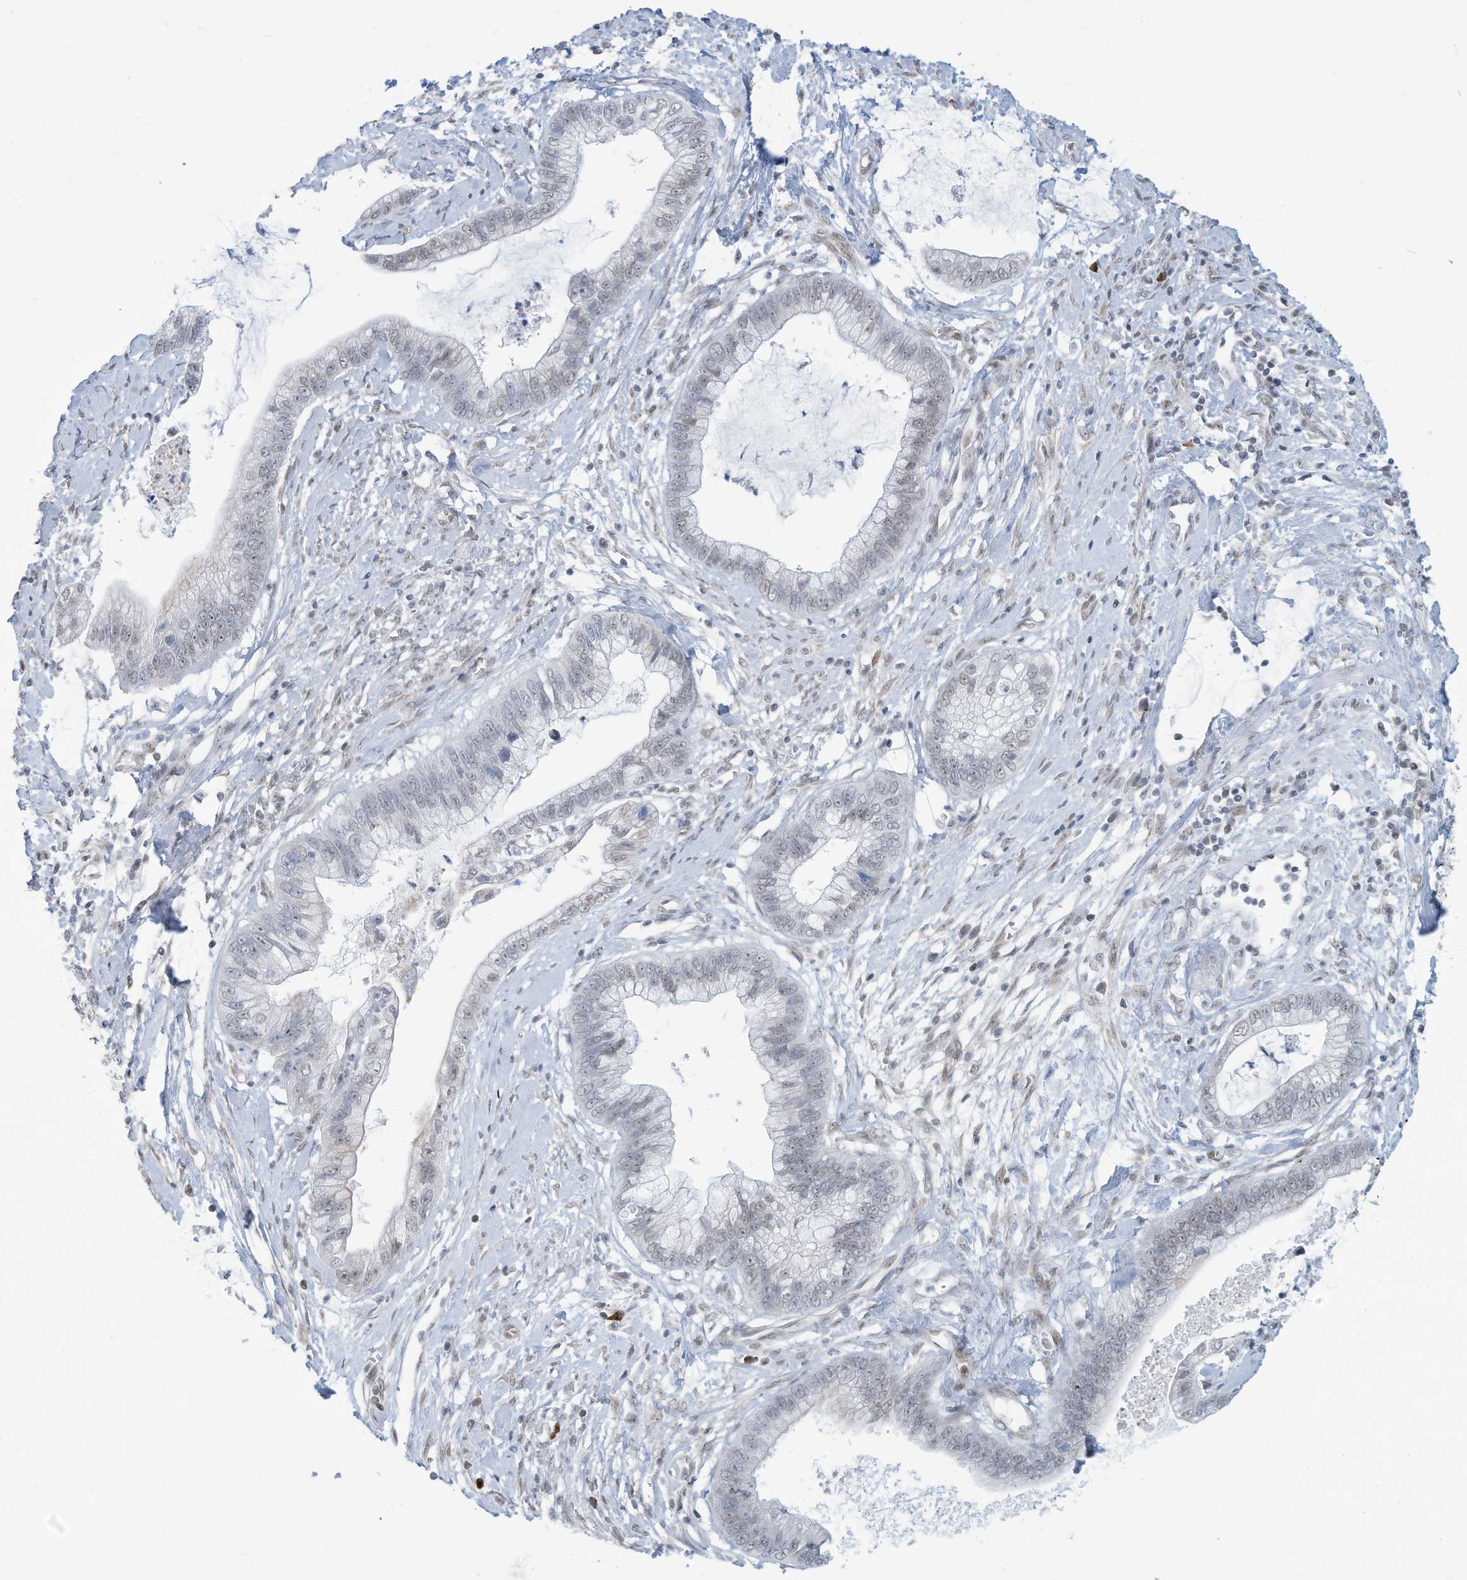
{"staining": {"intensity": "weak", "quantity": "25%-75%", "location": "nuclear"}, "tissue": "cervical cancer", "cell_type": "Tumor cells", "image_type": "cancer", "snomed": [{"axis": "morphology", "description": "Adenocarcinoma, NOS"}, {"axis": "topography", "description": "Cervix"}], "caption": "There is low levels of weak nuclear positivity in tumor cells of cervical cancer, as demonstrated by immunohistochemical staining (brown color).", "gene": "SARNP", "patient": {"sex": "female", "age": 44}}